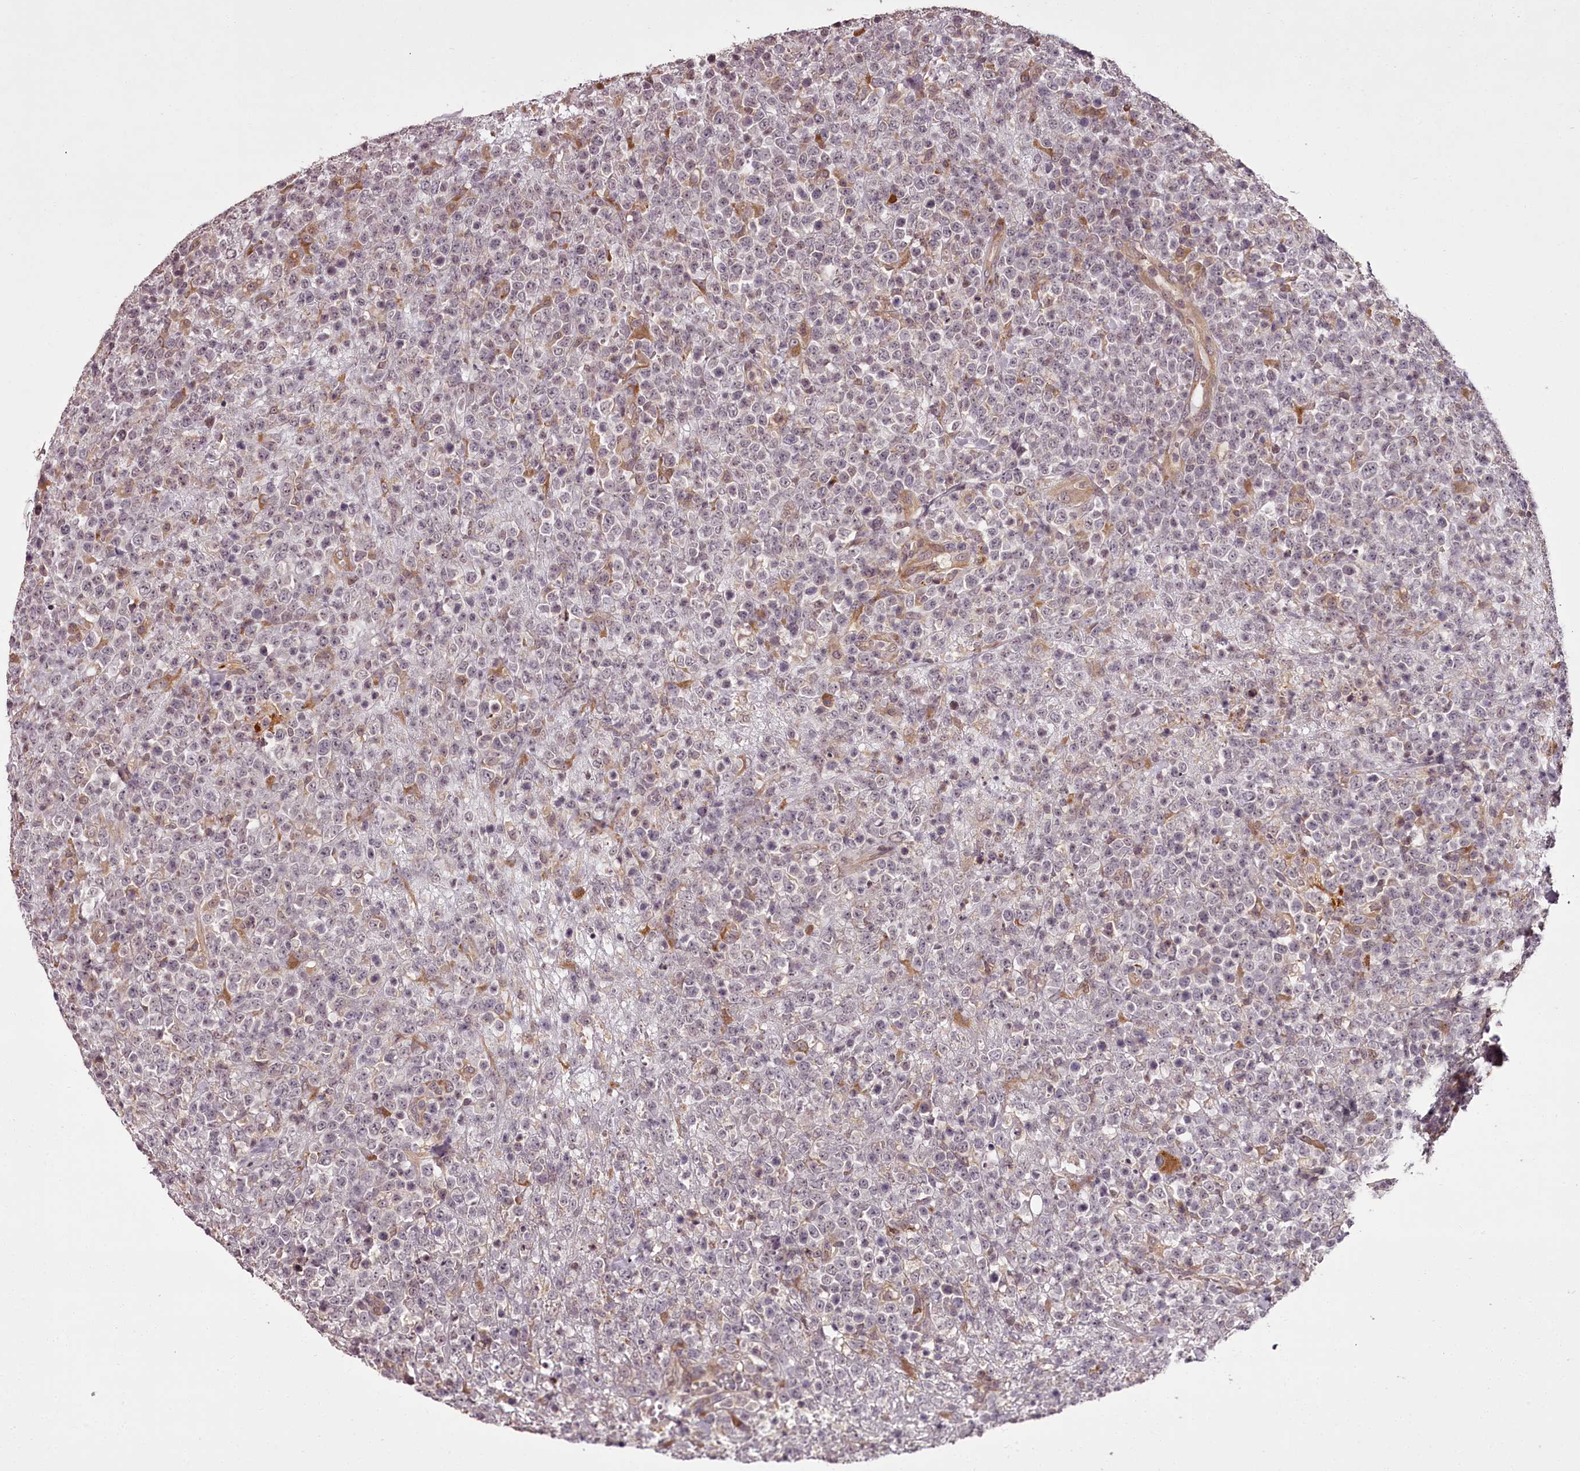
{"staining": {"intensity": "negative", "quantity": "none", "location": "none"}, "tissue": "lymphoma", "cell_type": "Tumor cells", "image_type": "cancer", "snomed": [{"axis": "morphology", "description": "Malignant lymphoma, non-Hodgkin's type, High grade"}, {"axis": "topography", "description": "Colon"}], "caption": "DAB immunohistochemical staining of human lymphoma reveals no significant expression in tumor cells. (Stains: DAB IHC with hematoxylin counter stain, Microscopy: brightfield microscopy at high magnification).", "gene": "CCDC92", "patient": {"sex": "female", "age": 53}}